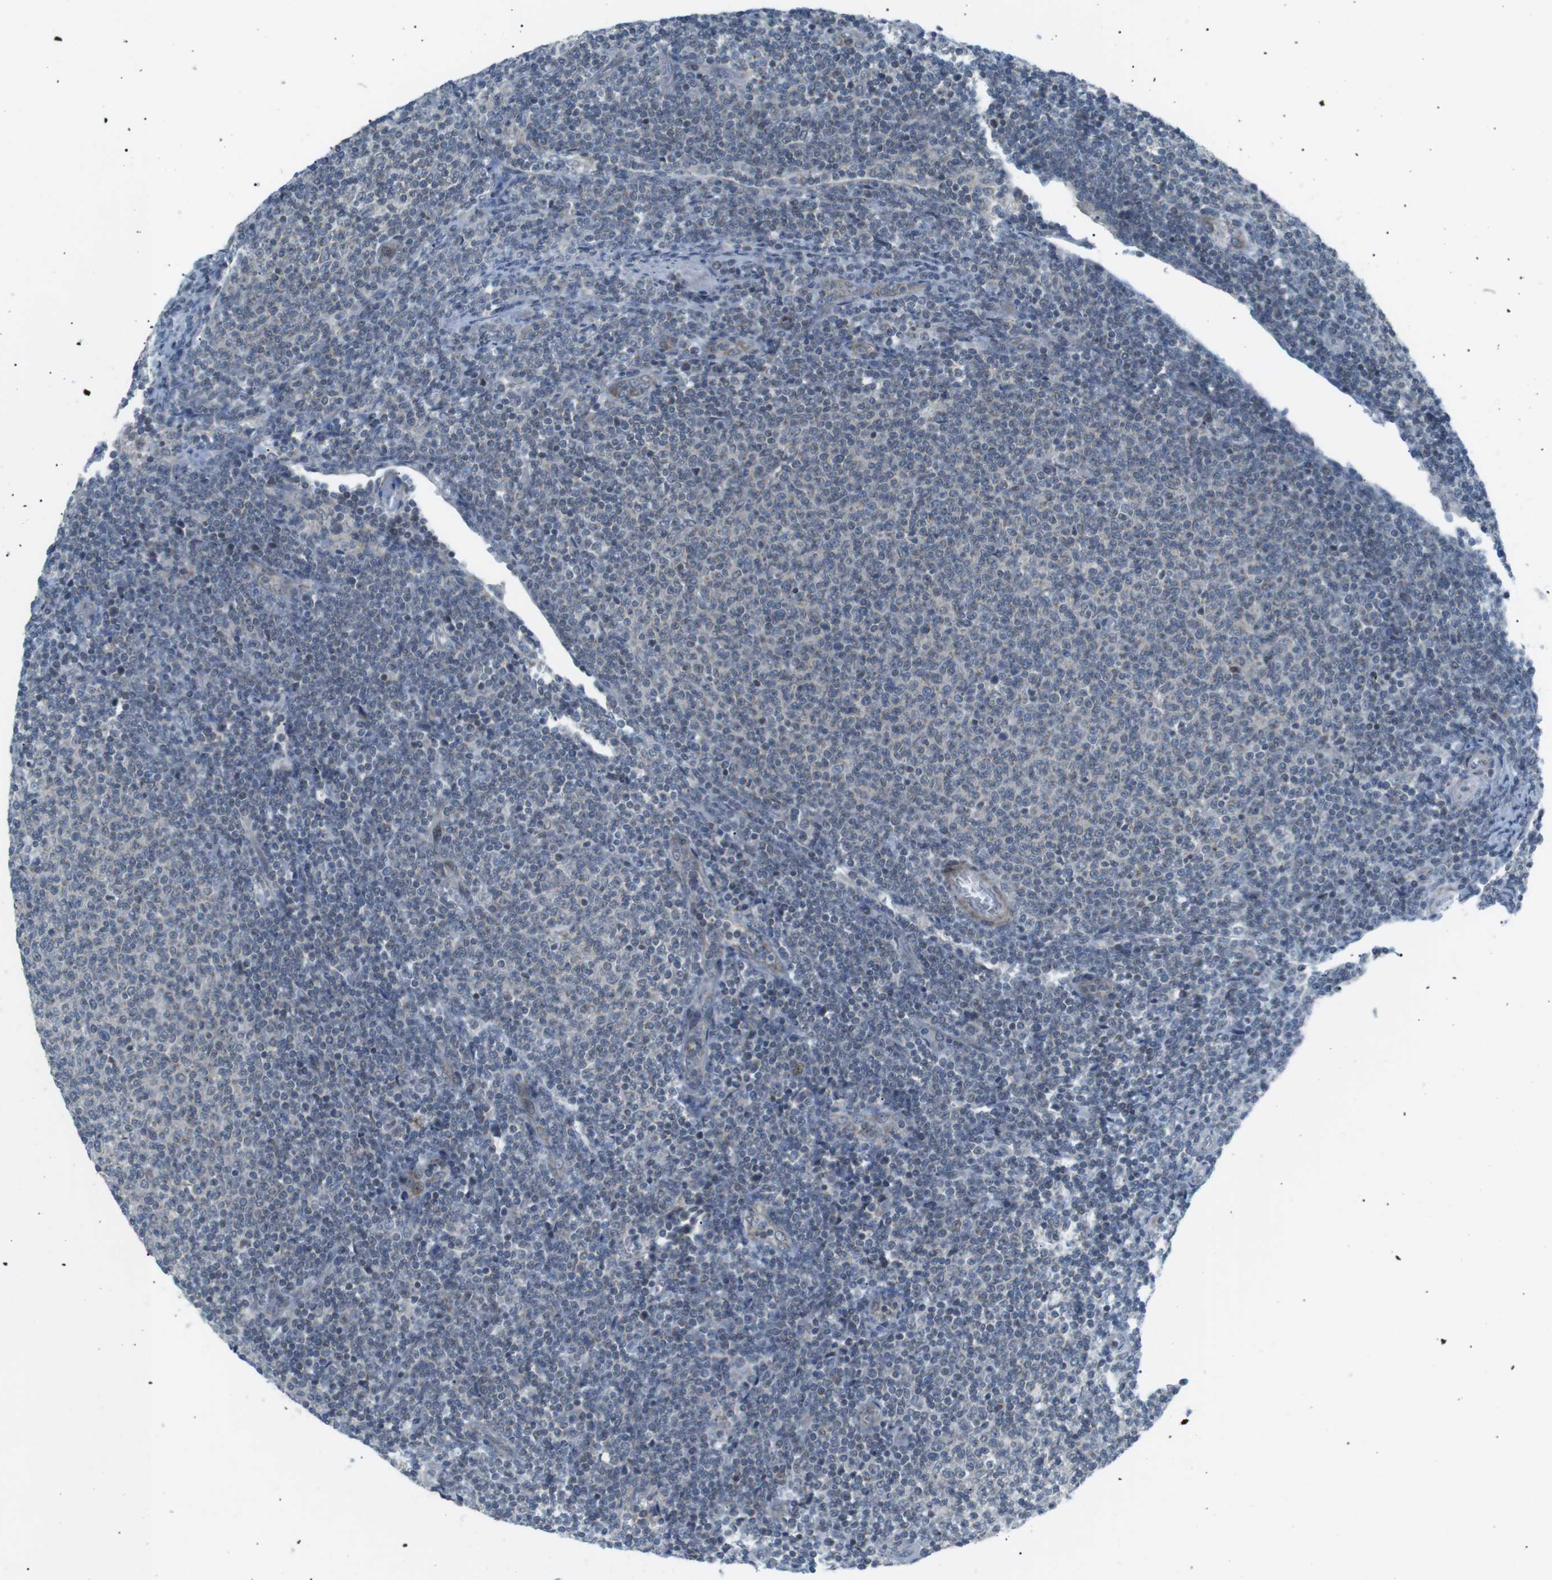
{"staining": {"intensity": "negative", "quantity": "none", "location": "none"}, "tissue": "lymphoma", "cell_type": "Tumor cells", "image_type": "cancer", "snomed": [{"axis": "morphology", "description": "Malignant lymphoma, non-Hodgkin's type, Low grade"}, {"axis": "topography", "description": "Lymph node"}], "caption": "This image is of malignant lymphoma, non-Hodgkin's type (low-grade) stained with IHC to label a protein in brown with the nuclei are counter-stained blue. There is no positivity in tumor cells. Brightfield microscopy of IHC stained with DAB (3,3'-diaminobenzidine) (brown) and hematoxylin (blue), captured at high magnification.", "gene": "ARID5B", "patient": {"sex": "male", "age": 66}}